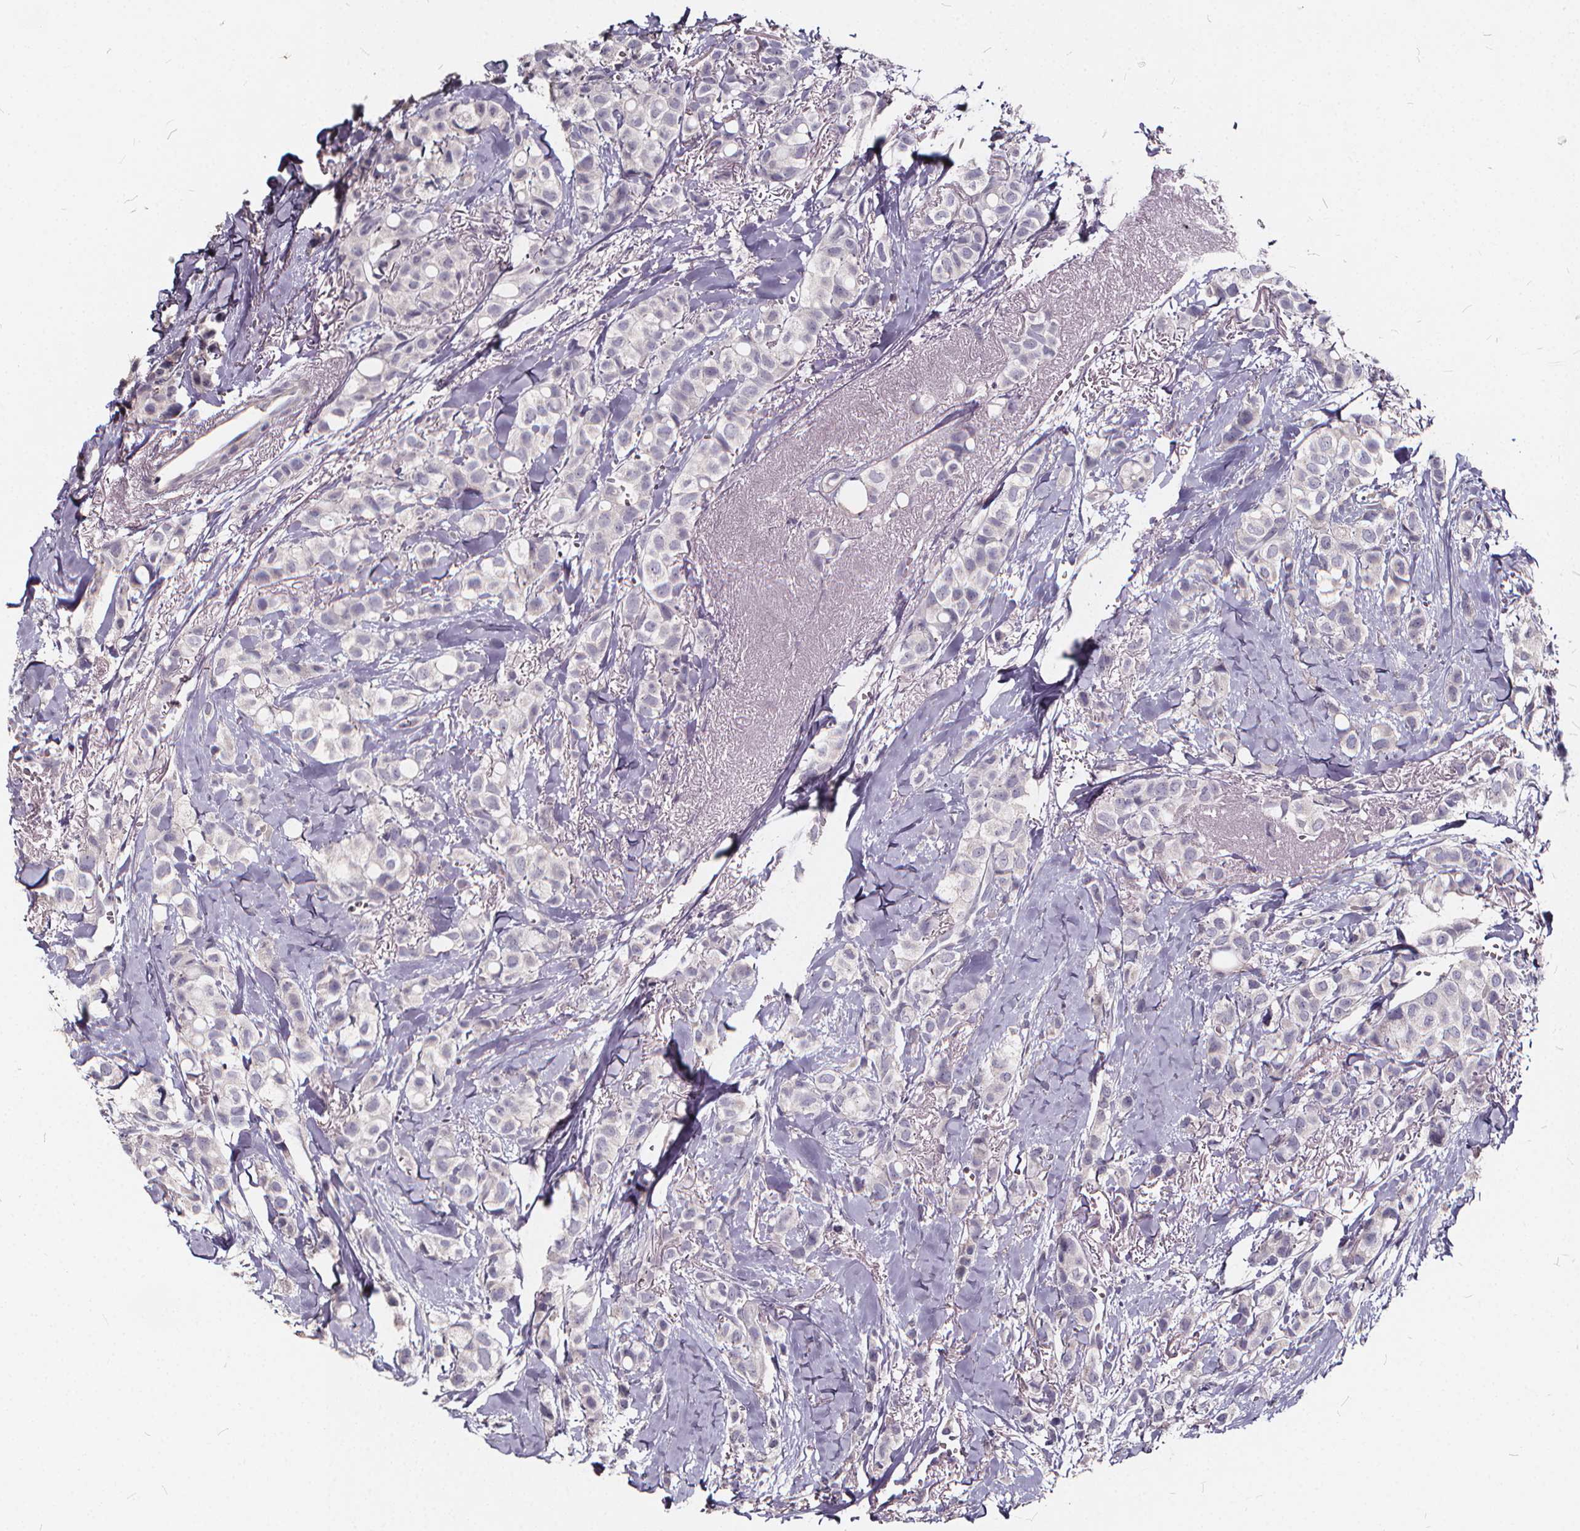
{"staining": {"intensity": "negative", "quantity": "none", "location": "none"}, "tissue": "breast cancer", "cell_type": "Tumor cells", "image_type": "cancer", "snomed": [{"axis": "morphology", "description": "Duct carcinoma"}, {"axis": "topography", "description": "Breast"}], "caption": "There is no significant staining in tumor cells of breast cancer (intraductal carcinoma).", "gene": "TSPAN14", "patient": {"sex": "female", "age": 85}}